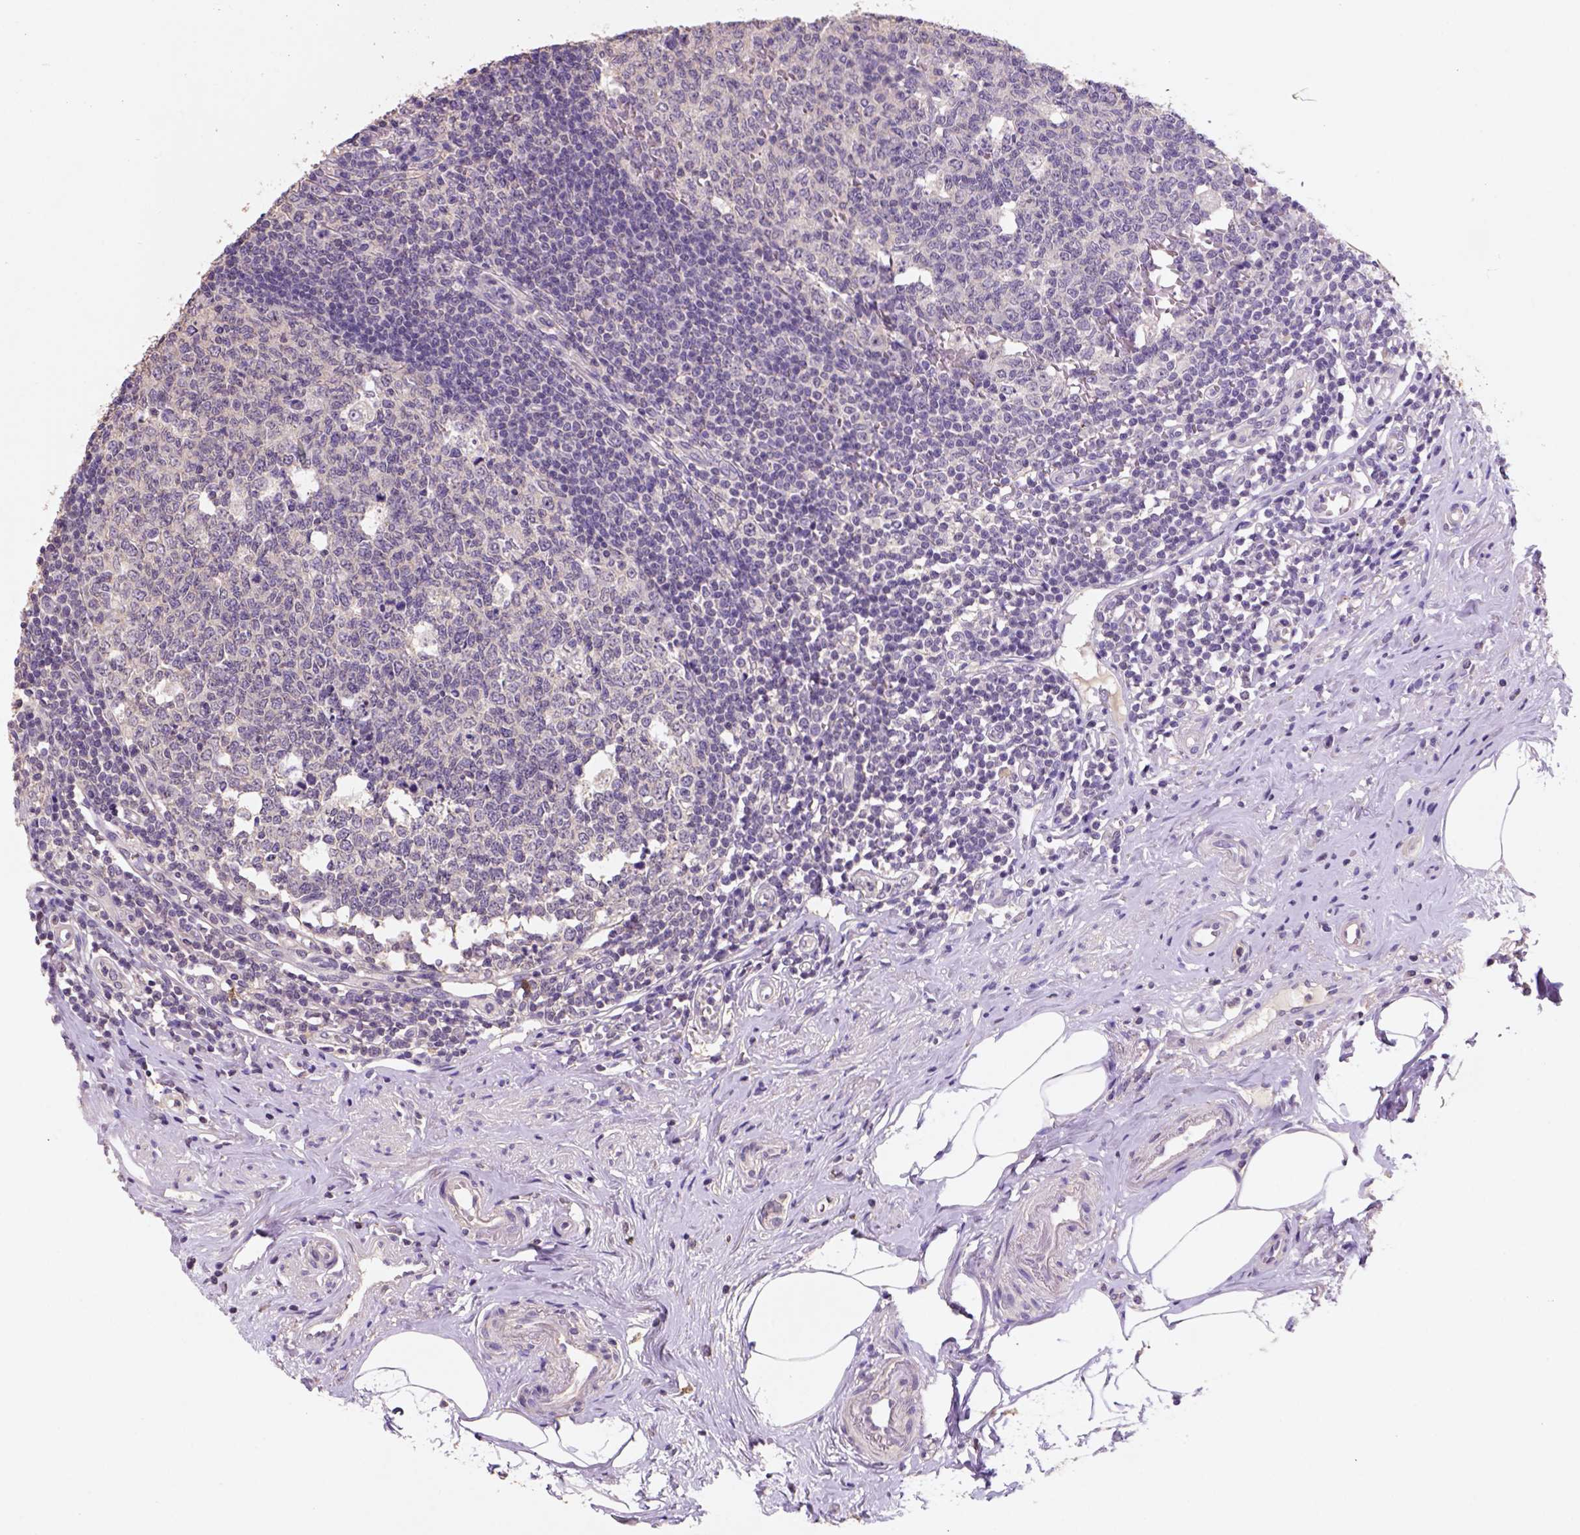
{"staining": {"intensity": "weak", "quantity": ">75%", "location": "cytoplasmic/membranous"}, "tissue": "appendix", "cell_type": "Glandular cells", "image_type": "normal", "snomed": [{"axis": "morphology", "description": "Normal tissue, NOS"}, {"axis": "morphology", "description": "Carcinoma, endometroid"}, {"axis": "topography", "description": "Appendix"}, {"axis": "topography", "description": "Colon"}], "caption": "Protein staining displays weak cytoplasmic/membranous staining in about >75% of glandular cells in benign appendix.", "gene": "SCML4", "patient": {"sex": "female", "age": 60}}